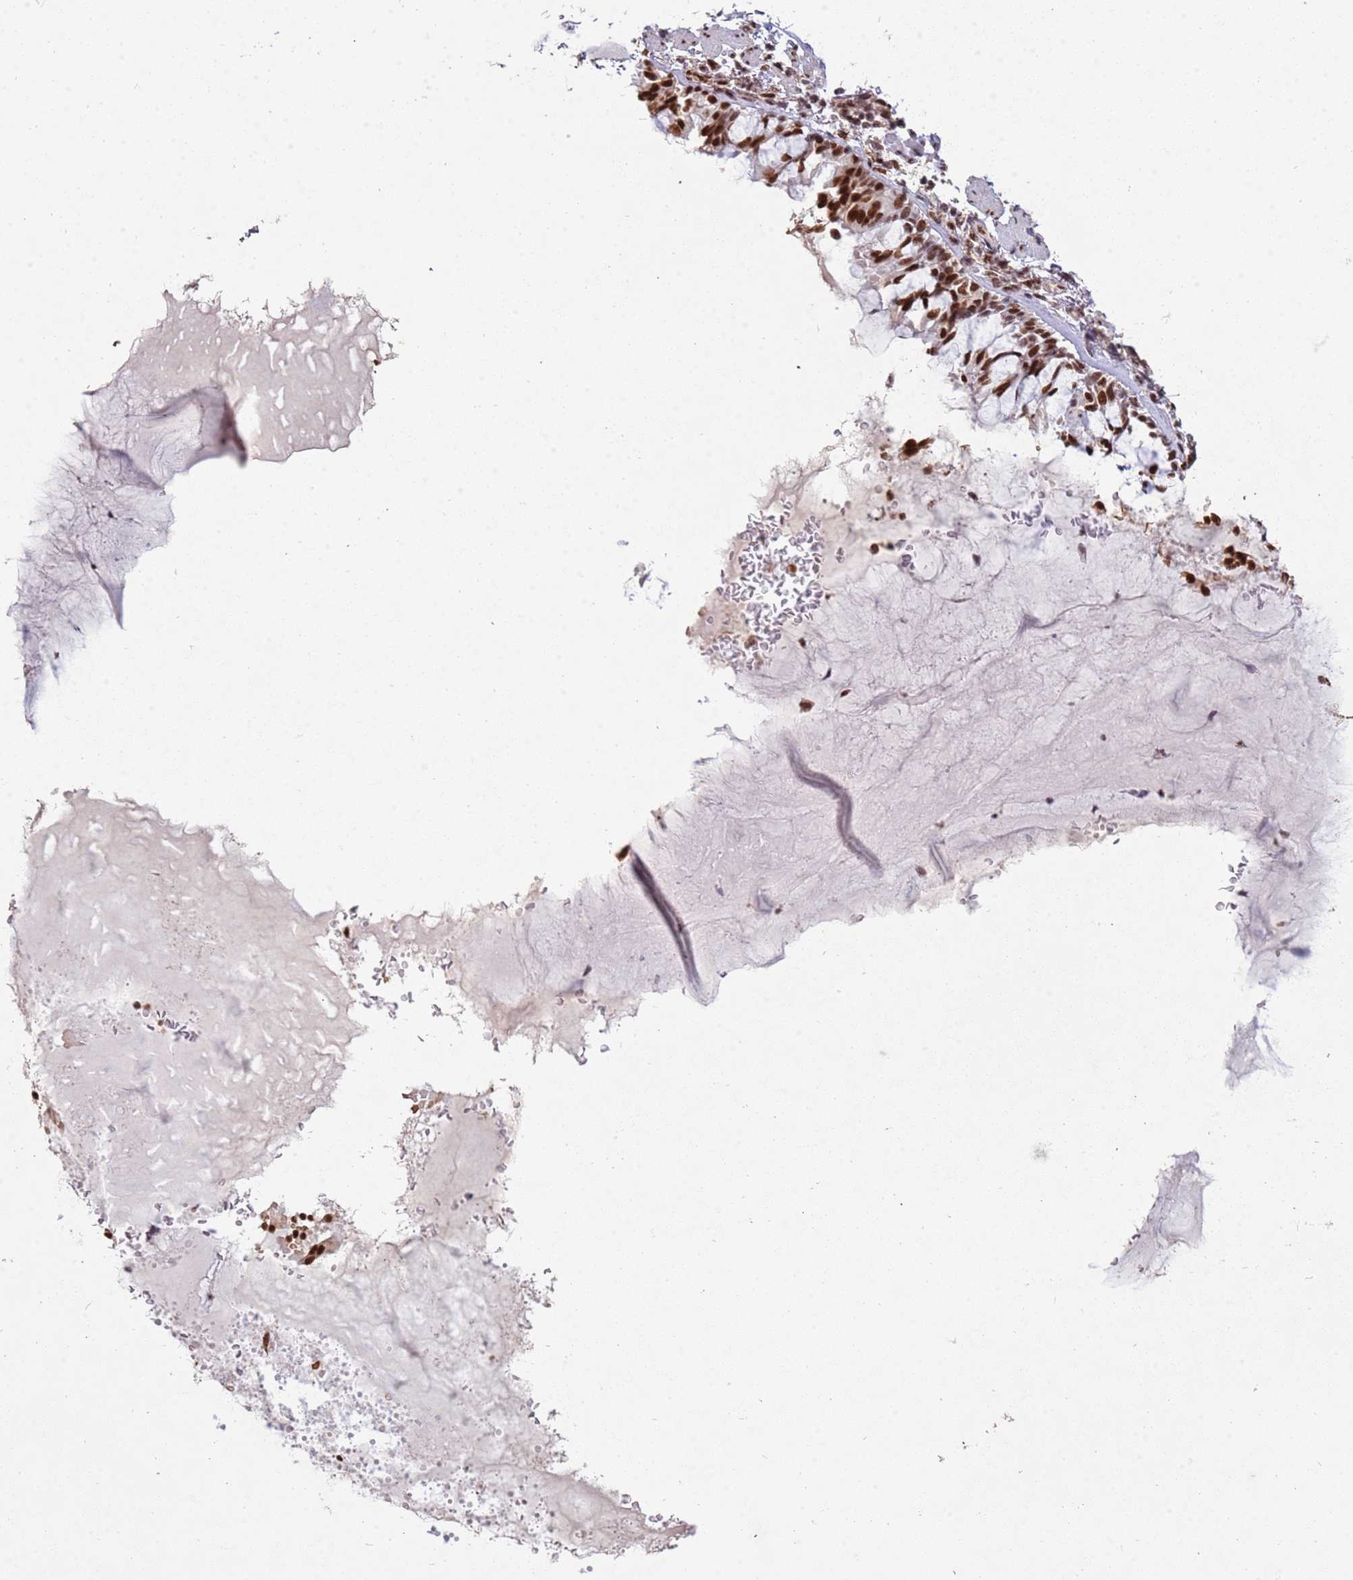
{"staining": {"intensity": "strong", "quantity": ">75%", "location": "nuclear"}, "tissue": "bronchus", "cell_type": "Respiratory epithelial cells", "image_type": "normal", "snomed": [{"axis": "morphology", "description": "Normal tissue, NOS"}, {"axis": "topography", "description": "Bronchus"}], "caption": "The photomicrograph shows a brown stain indicating the presence of a protein in the nuclear of respiratory epithelial cells in bronchus. (Stains: DAB in brown, nuclei in blue, Microscopy: brightfield microscopy at high magnification).", "gene": "ESF1", "patient": {"sex": "male", "age": 70}}